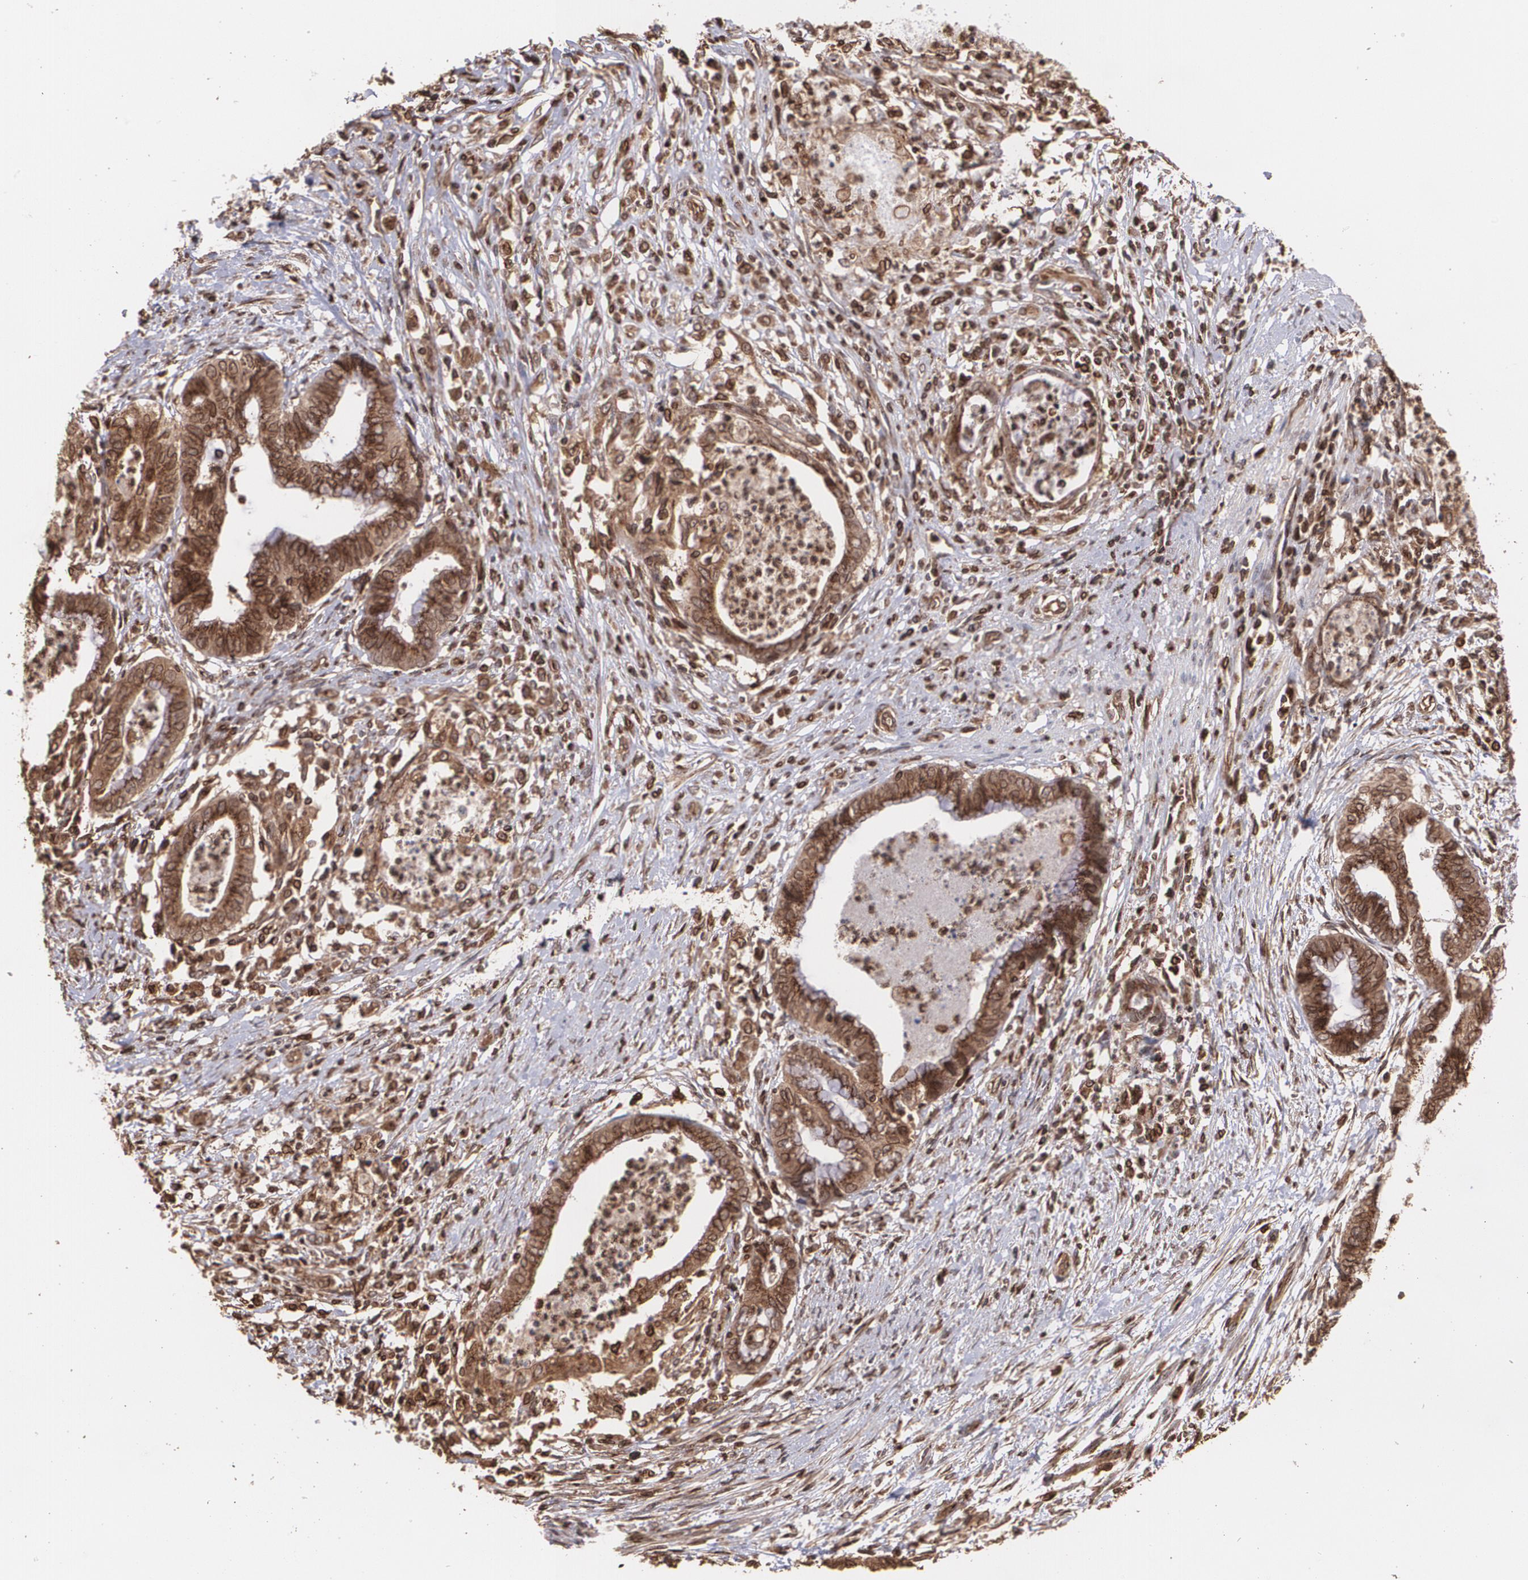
{"staining": {"intensity": "strong", "quantity": ">75%", "location": "cytoplasmic/membranous"}, "tissue": "endometrial cancer", "cell_type": "Tumor cells", "image_type": "cancer", "snomed": [{"axis": "morphology", "description": "Necrosis, NOS"}, {"axis": "morphology", "description": "Adenocarcinoma, NOS"}, {"axis": "topography", "description": "Endometrium"}], "caption": "About >75% of tumor cells in endometrial cancer demonstrate strong cytoplasmic/membranous protein staining as visualized by brown immunohistochemical staining.", "gene": "TRIP11", "patient": {"sex": "female", "age": 79}}